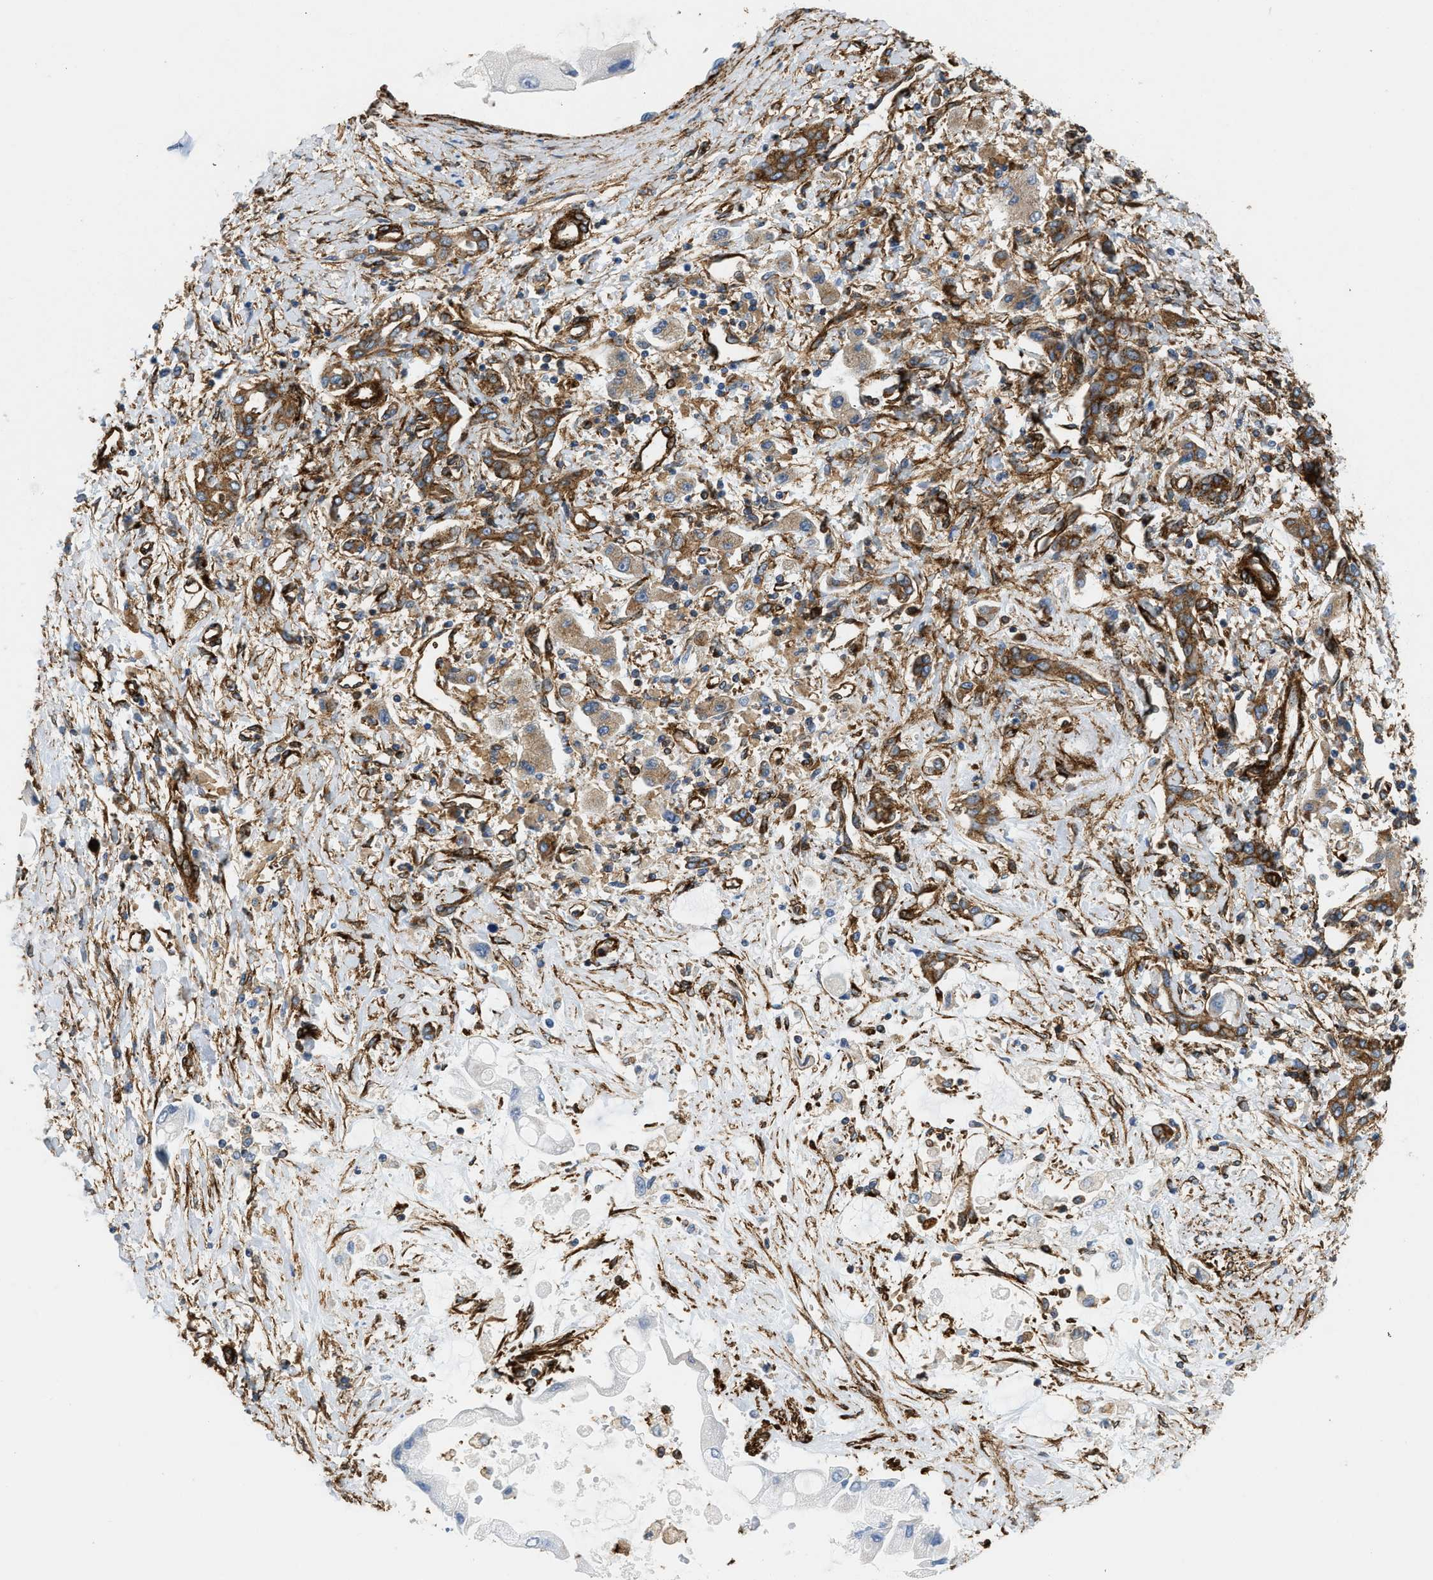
{"staining": {"intensity": "moderate", "quantity": ">75%", "location": "cytoplasmic/membranous"}, "tissue": "liver cancer", "cell_type": "Tumor cells", "image_type": "cancer", "snomed": [{"axis": "morphology", "description": "Cholangiocarcinoma"}, {"axis": "topography", "description": "Liver"}], "caption": "Liver cancer was stained to show a protein in brown. There is medium levels of moderate cytoplasmic/membranous staining in about >75% of tumor cells.", "gene": "HIP1", "patient": {"sex": "male", "age": 50}}